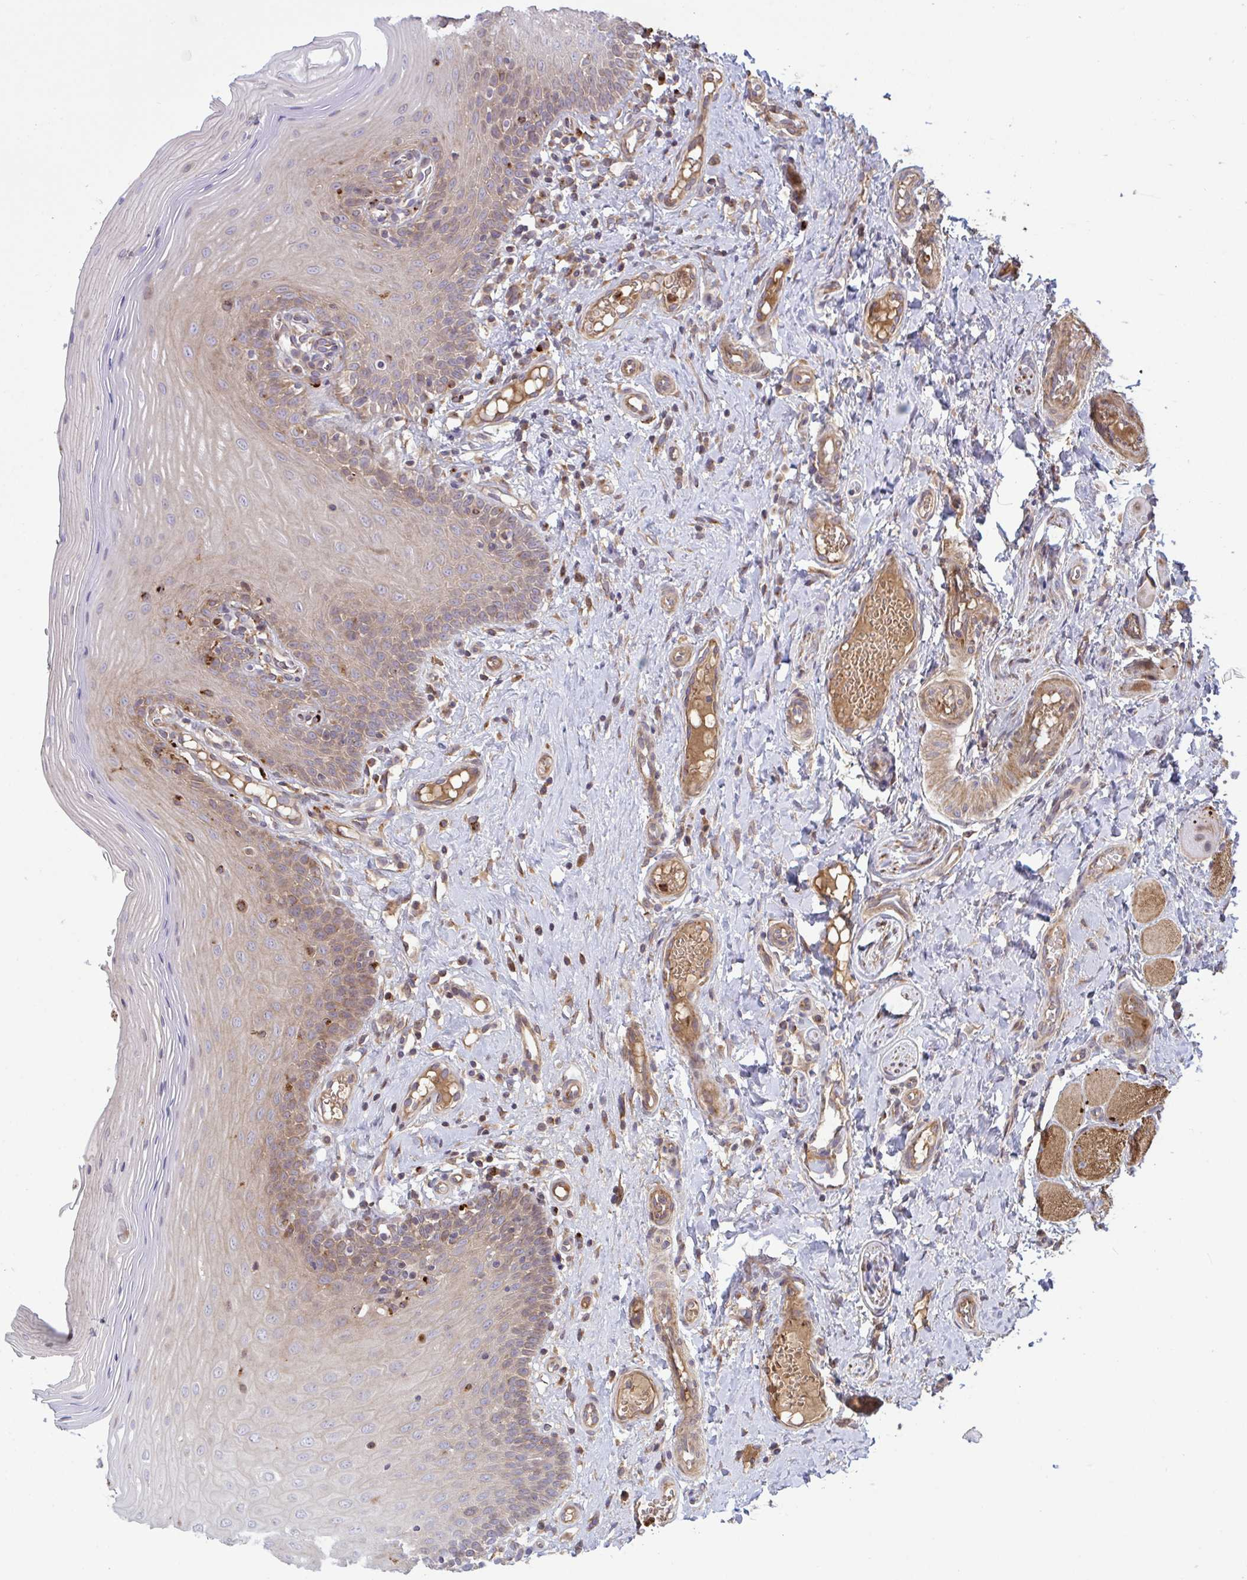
{"staining": {"intensity": "weak", "quantity": "25%-75%", "location": "cytoplasmic/membranous"}, "tissue": "oral mucosa", "cell_type": "Squamous epithelial cells", "image_type": "normal", "snomed": [{"axis": "morphology", "description": "Normal tissue, NOS"}, {"axis": "topography", "description": "Oral tissue"}, {"axis": "topography", "description": "Tounge, NOS"}], "caption": "Immunohistochemical staining of benign human oral mucosa reveals 25%-75% levels of weak cytoplasmic/membranous protein expression in about 25%-75% of squamous epithelial cells. The protein of interest is shown in brown color, while the nuclei are stained blue.", "gene": "IL1R1", "patient": {"sex": "female", "age": 58}}